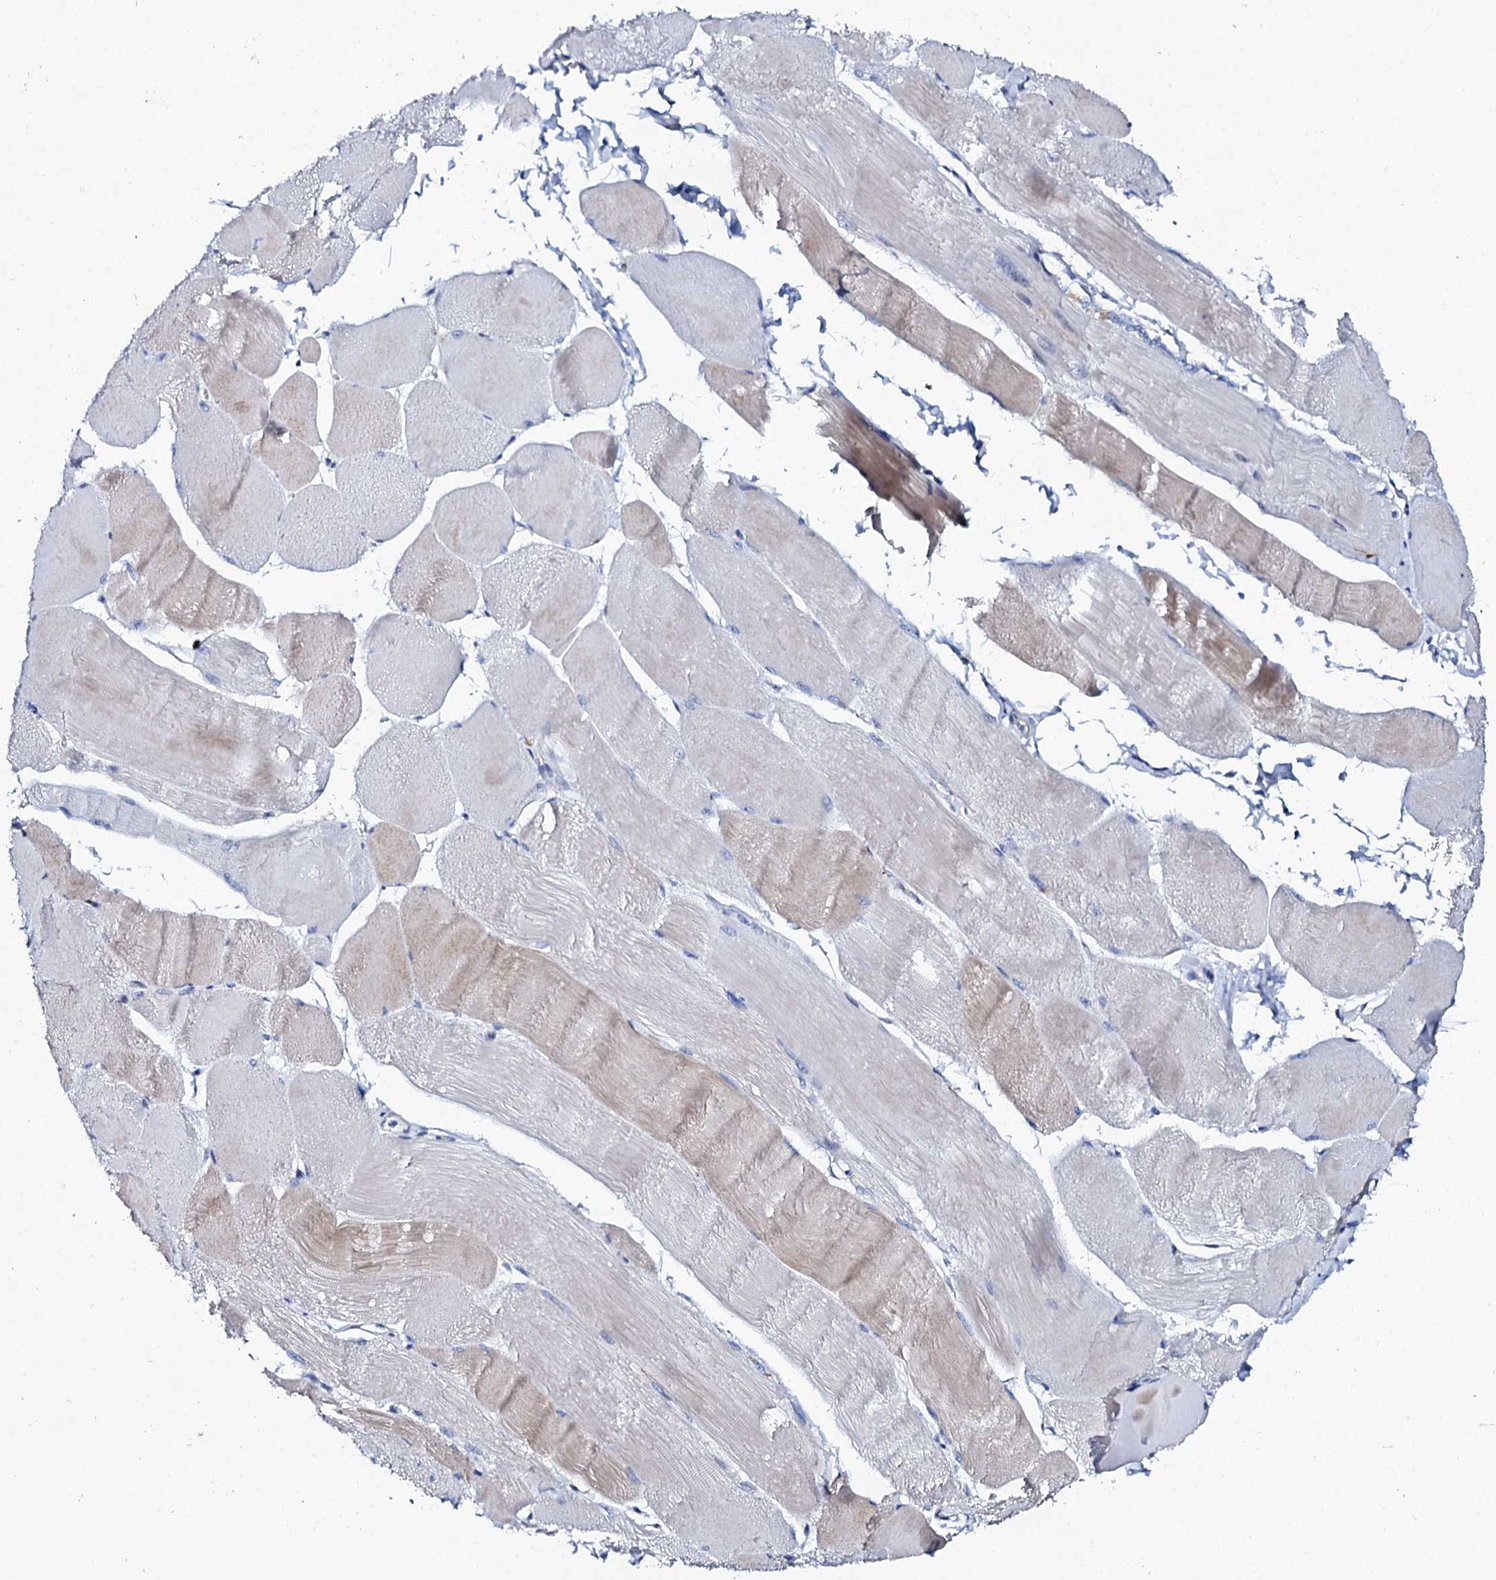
{"staining": {"intensity": "weak", "quantity": "25%-75%", "location": "cytoplasmic/membranous"}, "tissue": "skeletal muscle", "cell_type": "Myocytes", "image_type": "normal", "snomed": [{"axis": "morphology", "description": "Normal tissue, NOS"}, {"axis": "morphology", "description": "Basal cell carcinoma"}, {"axis": "topography", "description": "Skeletal muscle"}], "caption": "A high-resolution image shows immunohistochemistry (IHC) staining of unremarkable skeletal muscle, which reveals weak cytoplasmic/membranous positivity in about 25%-75% of myocytes.", "gene": "NUDT13", "patient": {"sex": "female", "age": 64}}